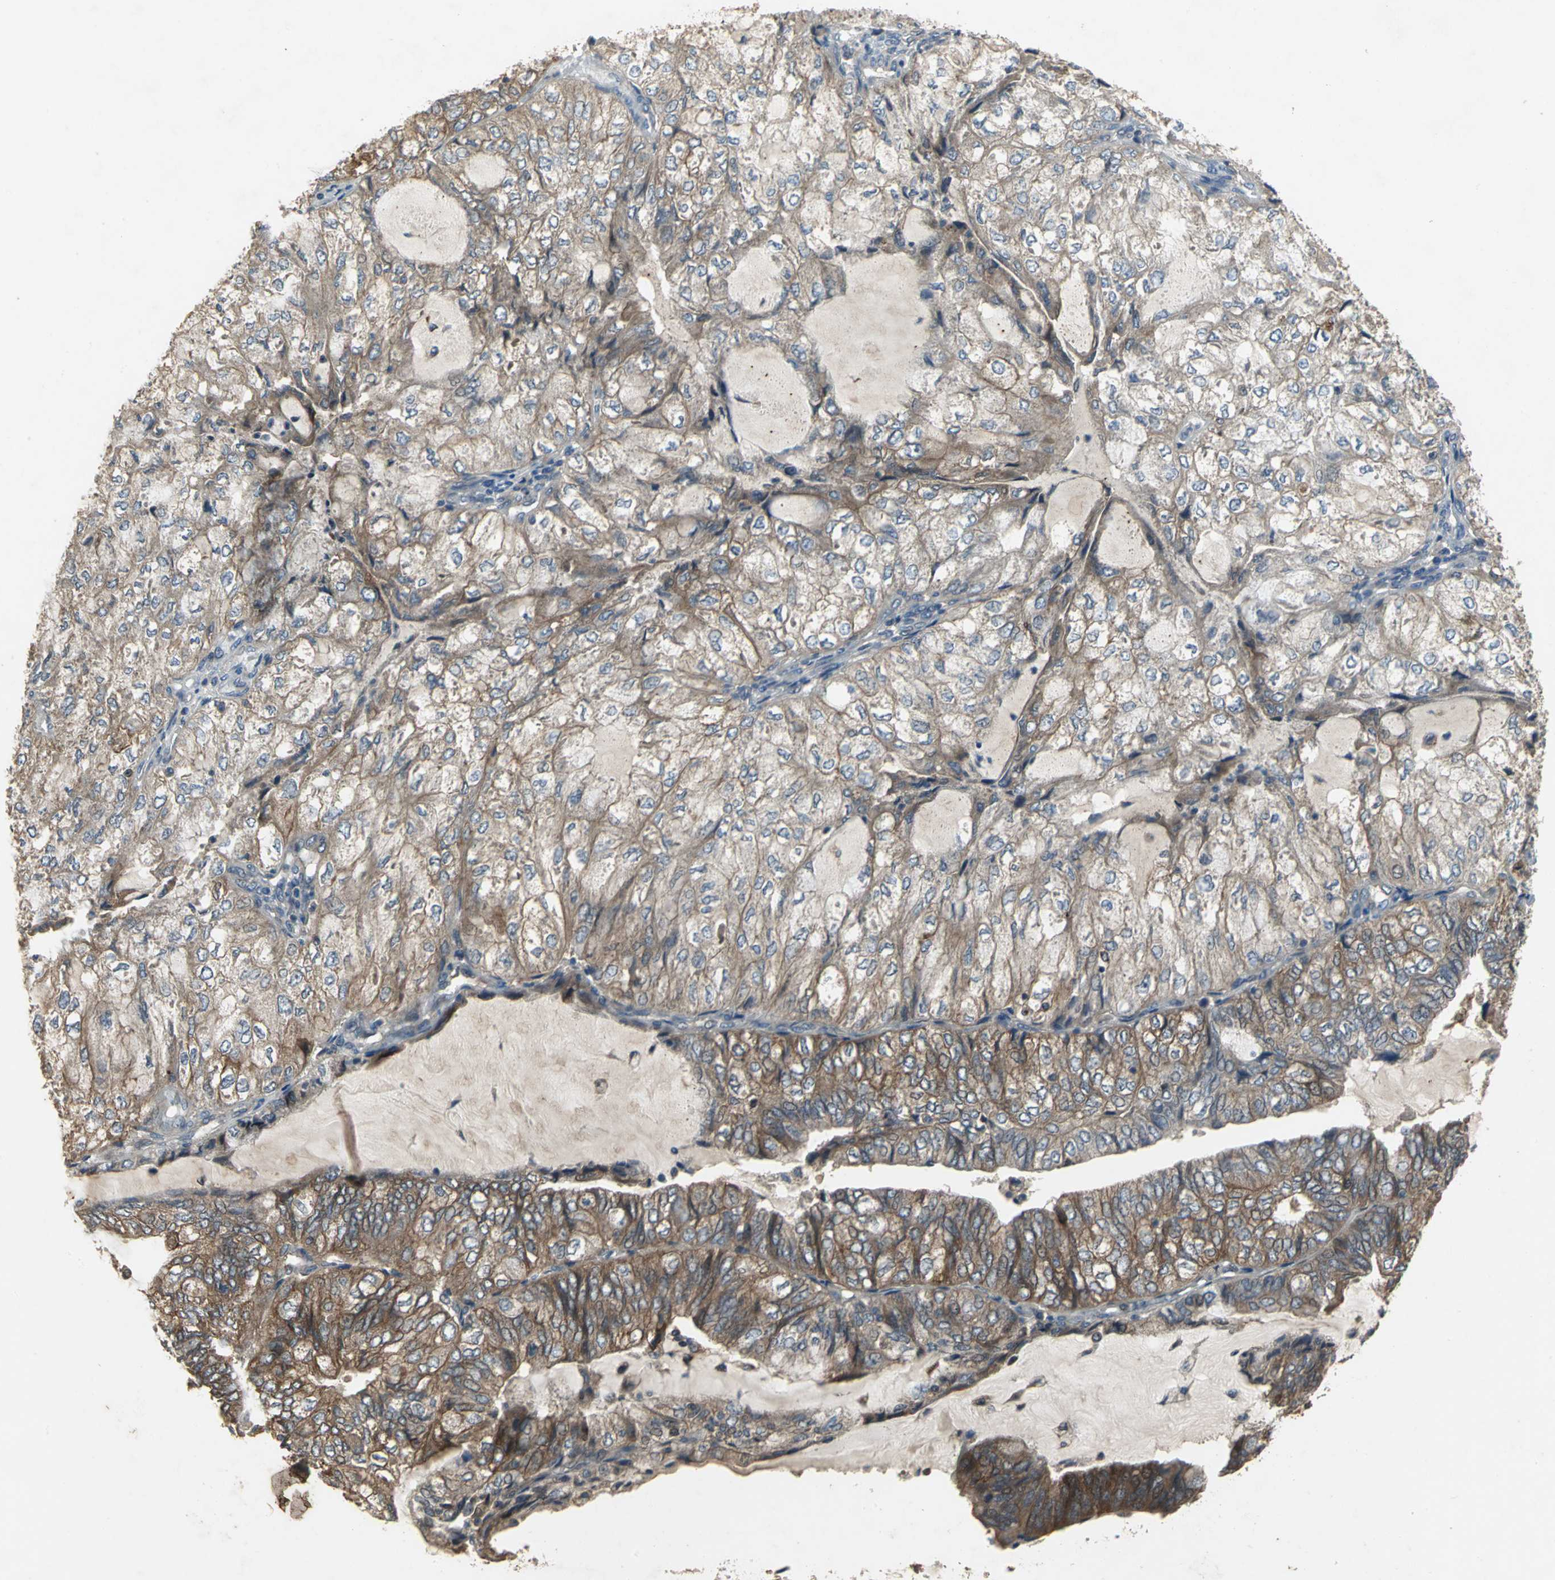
{"staining": {"intensity": "moderate", "quantity": ">75%", "location": "cytoplasmic/membranous"}, "tissue": "endometrial cancer", "cell_type": "Tumor cells", "image_type": "cancer", "snomed": [{"axis": "morphology", "description": "Adenocarcinoma, NOS"}, {"axis": "topography", "description": "Endometrium"}], "caption": "Immunohistochemistry (IHC) of endometrial cancer (adenocarcinoma) demonstrates medium levels of moderate cytoplasmic/membranous positivity in approximately >75% of tumor cells. The staining was performed using DAB (3,3'-diaminobenzidine) to visualize the protein expression in brown, while the nuclei were stained in blue with hematoxylin (Magnification: 20x).", "gene": "MET", "patient": {"sex": "female", "age": 81}}